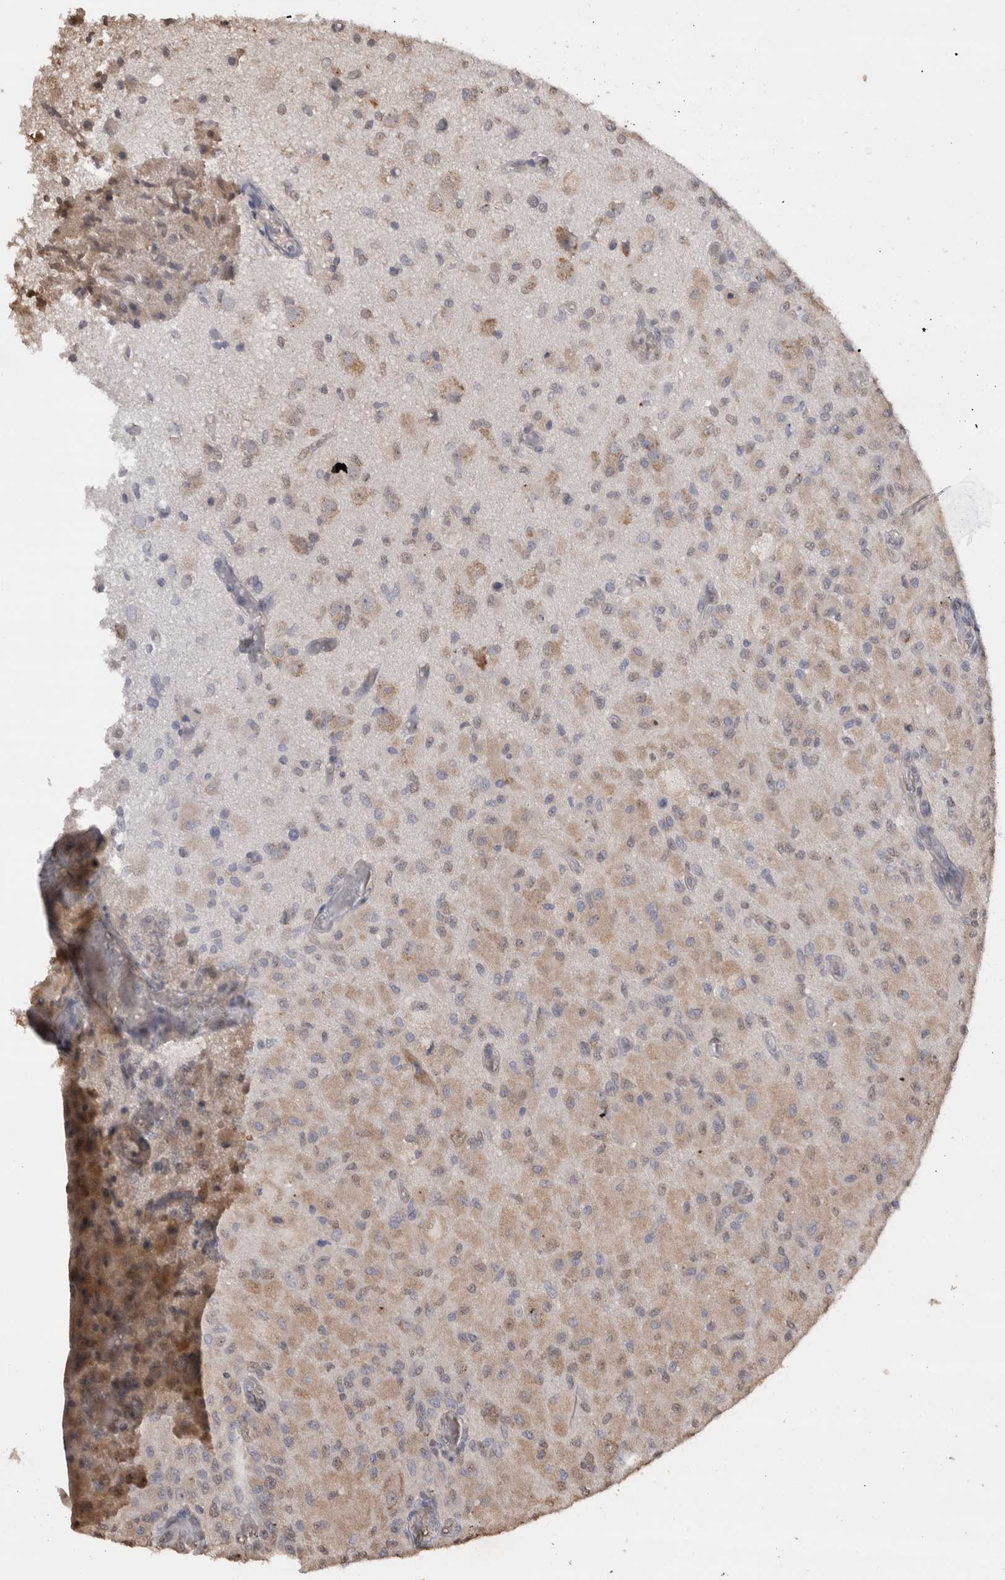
{"staining": {"intensity": "weak", "quantity": "25%-75%", "location": "cytoplasmic/membranous,nuclear"}, "tissue": "glioma", "cell_type": "Tumor cells", "image_type": "cancer", "snomed": [{"axis": "morphology", "description": "Normal tissue, NOS"}, {"axis": "morphology", "description": "Glioma, malignant, High grade"}, {"axis": "topography", "description": "Cerebral cortex"}], "caption": "An image showing weak cytoplasmic/membranous and nuclear expression in about 25%-75% of tumor cells in malignant glioma (high-grade), as visualized by brown immunohistochemical staining.", "gene": "CRELD2", "patient": {"sex": "male", "age": 77}}